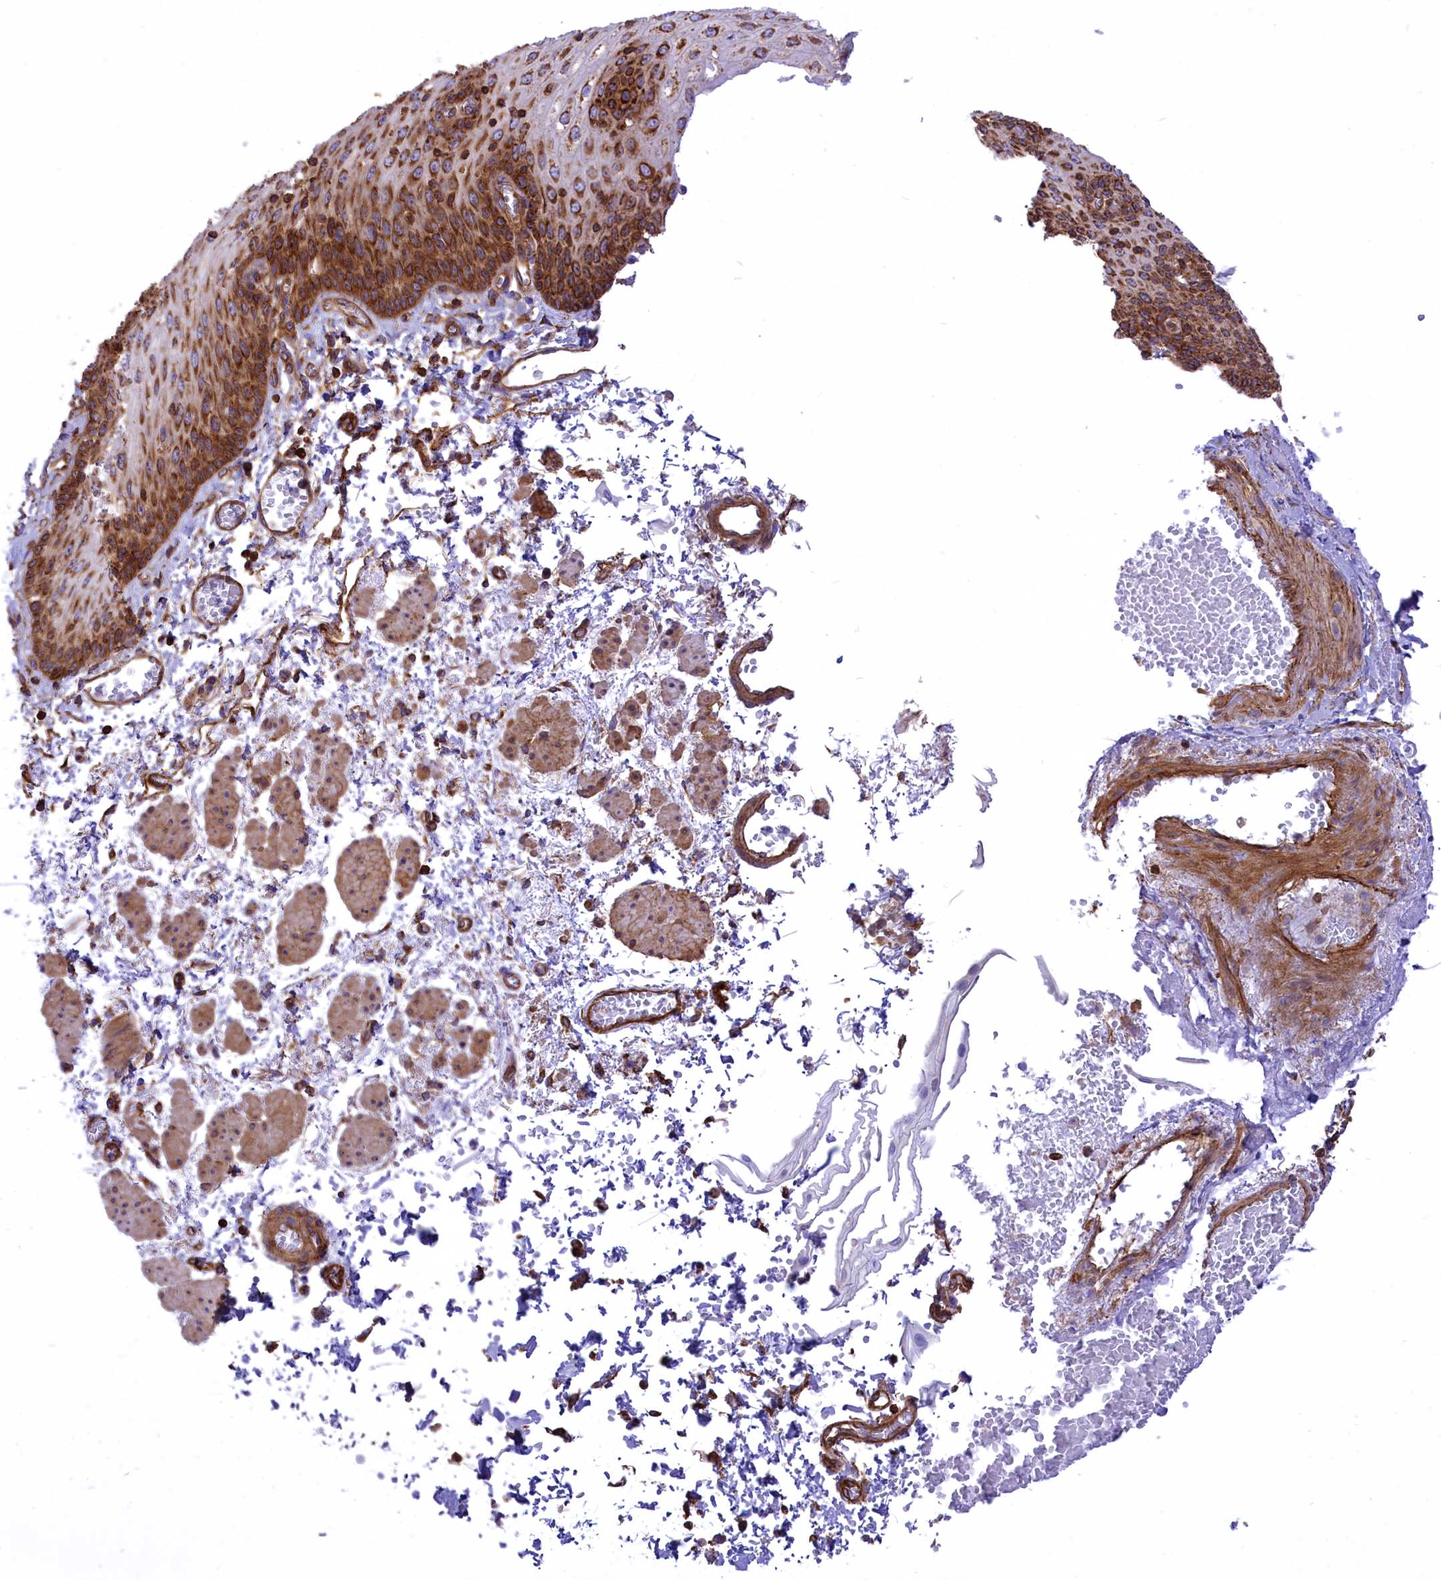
{"staining": {"intensity": "strong", "quantity": "25%-75%", "location": "cytoplasmic/membranous"}, "tissue": "esophagus", "cell_type": "Squamous epithelial cells", "image_type": "normal", "snomed": [{"axis": "morphology", "description": "Normal tissue, NOS"}, {"axis": "topography", "description": "Esophagus"}], "caption": "The micrograph reveals a brown stain indicating the presence of a protein in the cytoplasmic/membranous of squamous epithelial cells in esophagus.", "gene": "SEPTIN9", "patient": {"sex": "male", "age": 81}}